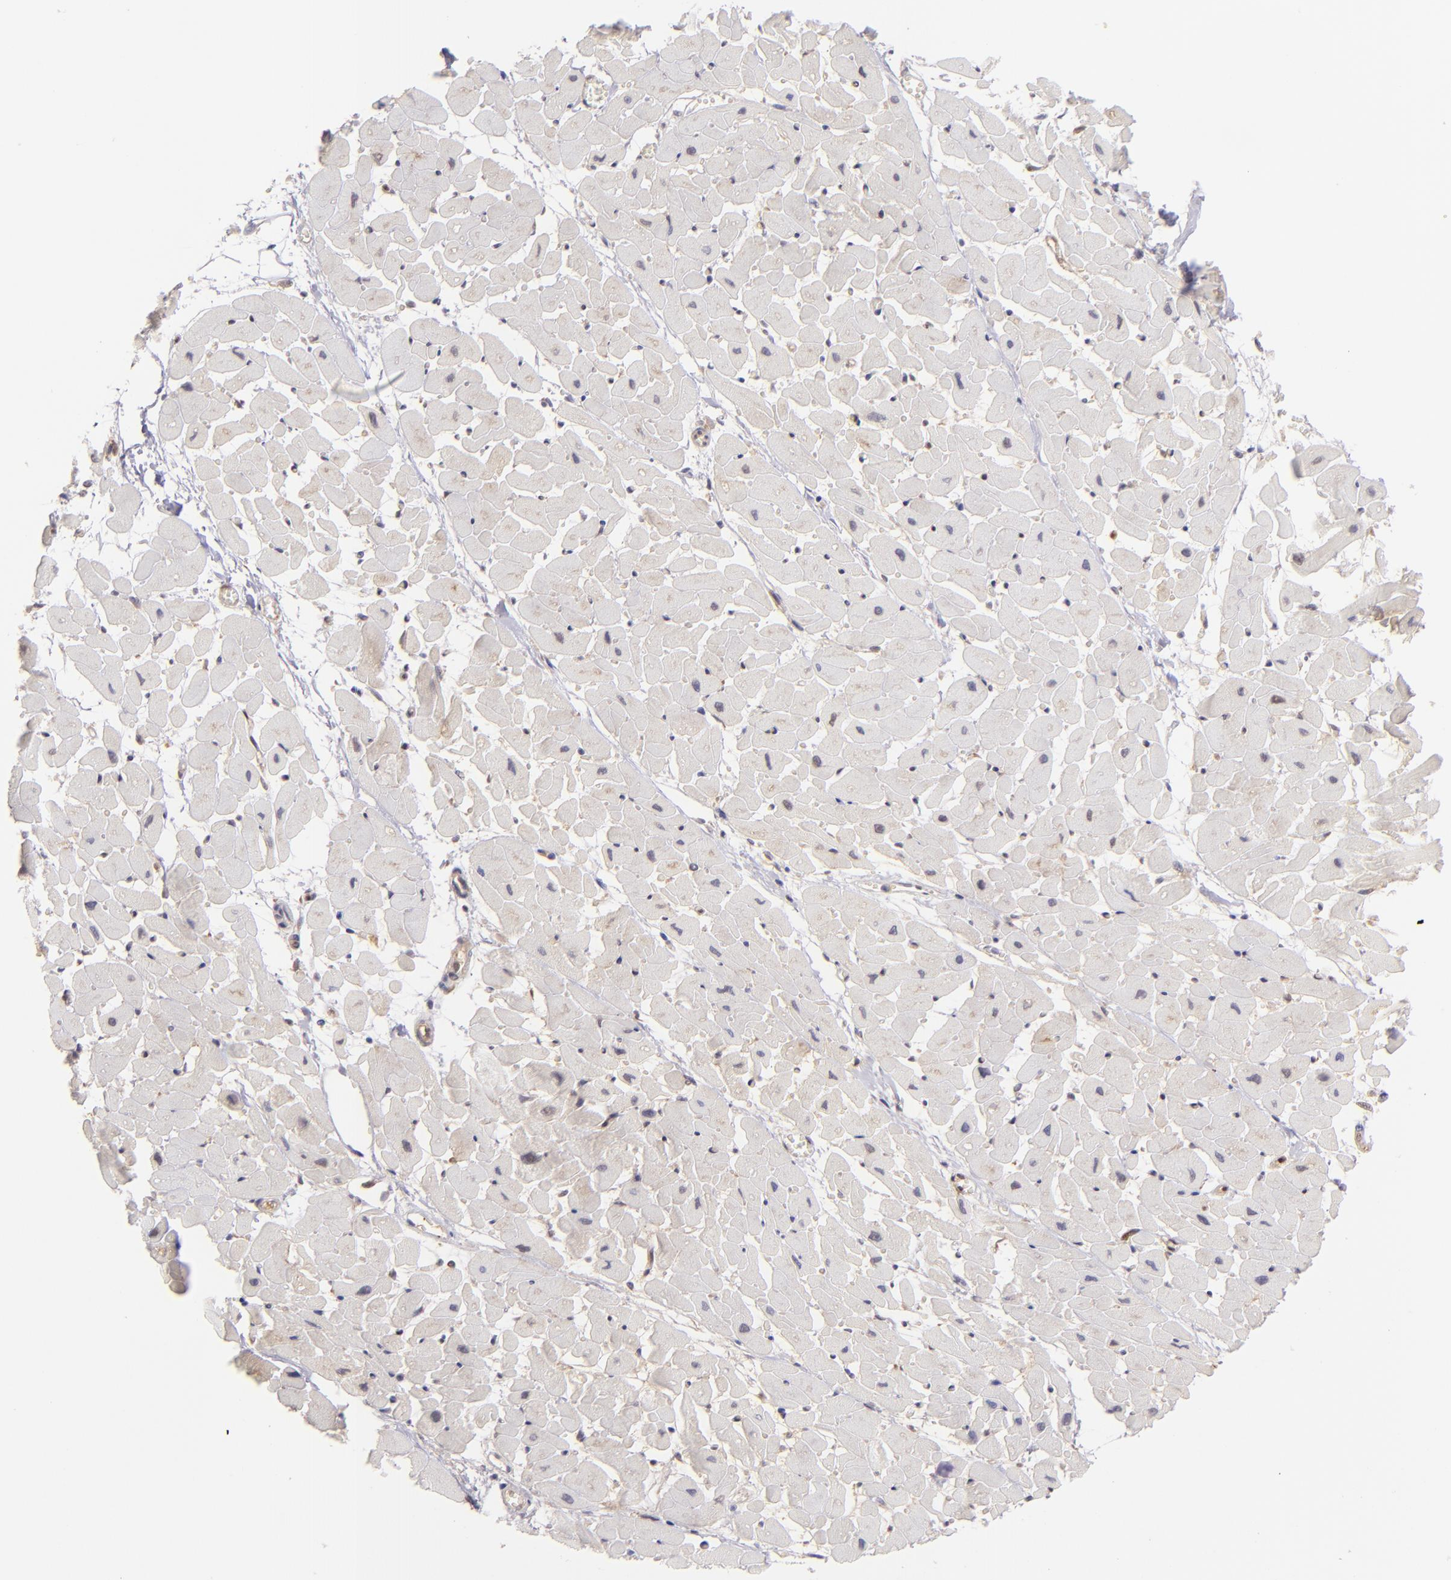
{"staining": {"intensity": "weak", "quantity": "<25%", "location": "cytoplasmic/membranous"}, "tissue": "heart muscle", "cell_type": "Cardiomyocytes", "image_type": "normal", "snomed": [{"axis": "morphology", "description": "Normal tissue, NOS"}, {"axis": "topography", "description": "Heart"}], "caption": "Human heart muscle stained for a protein using immunohistochemistry reveals no staining in cardiomyocytes.", "gene": "PTPN13", "patient": {"sex": "female", "age": 19}}